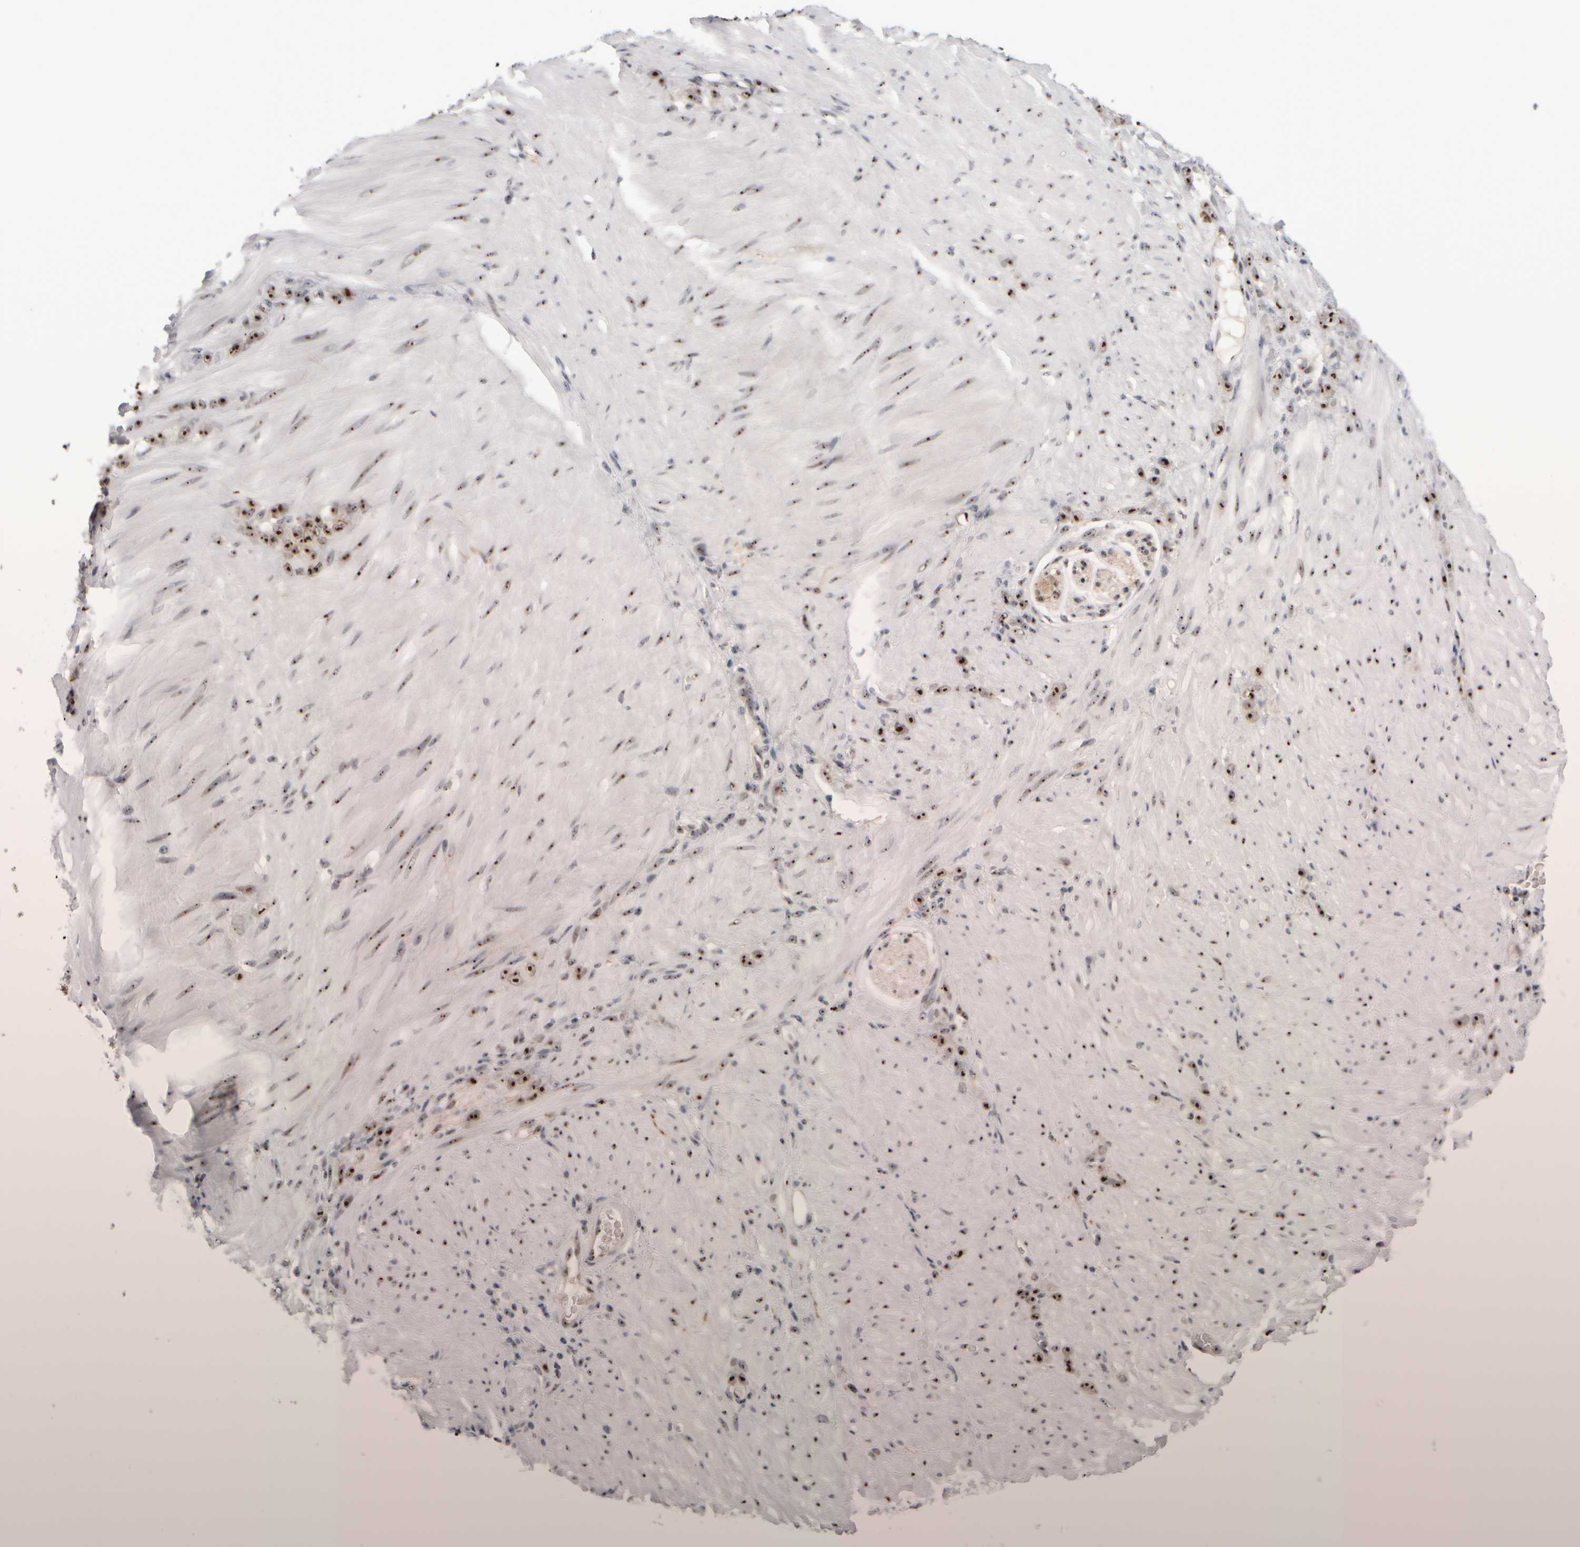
{"staining": {"intensity": "strong", "quantity": ">75%", "location": "nuclear"}, "tissue": "stomach cancer", "cell_type": "Tumor cells", "image_type": "cancer", "snomed": [{"axis": "morphology", "description": "Normal tissue, NOS"}, {"axis": "morphology", "description": "Adenocarcinoma, NOS"}, {"axis": "topography", "description": "Stomach"}], "caption": "Stomach cancer stained with a protein marker reveals strong staining in tumor cells.", "gene": "SURF6", "patient": {"sex": "male", "age": 82}}